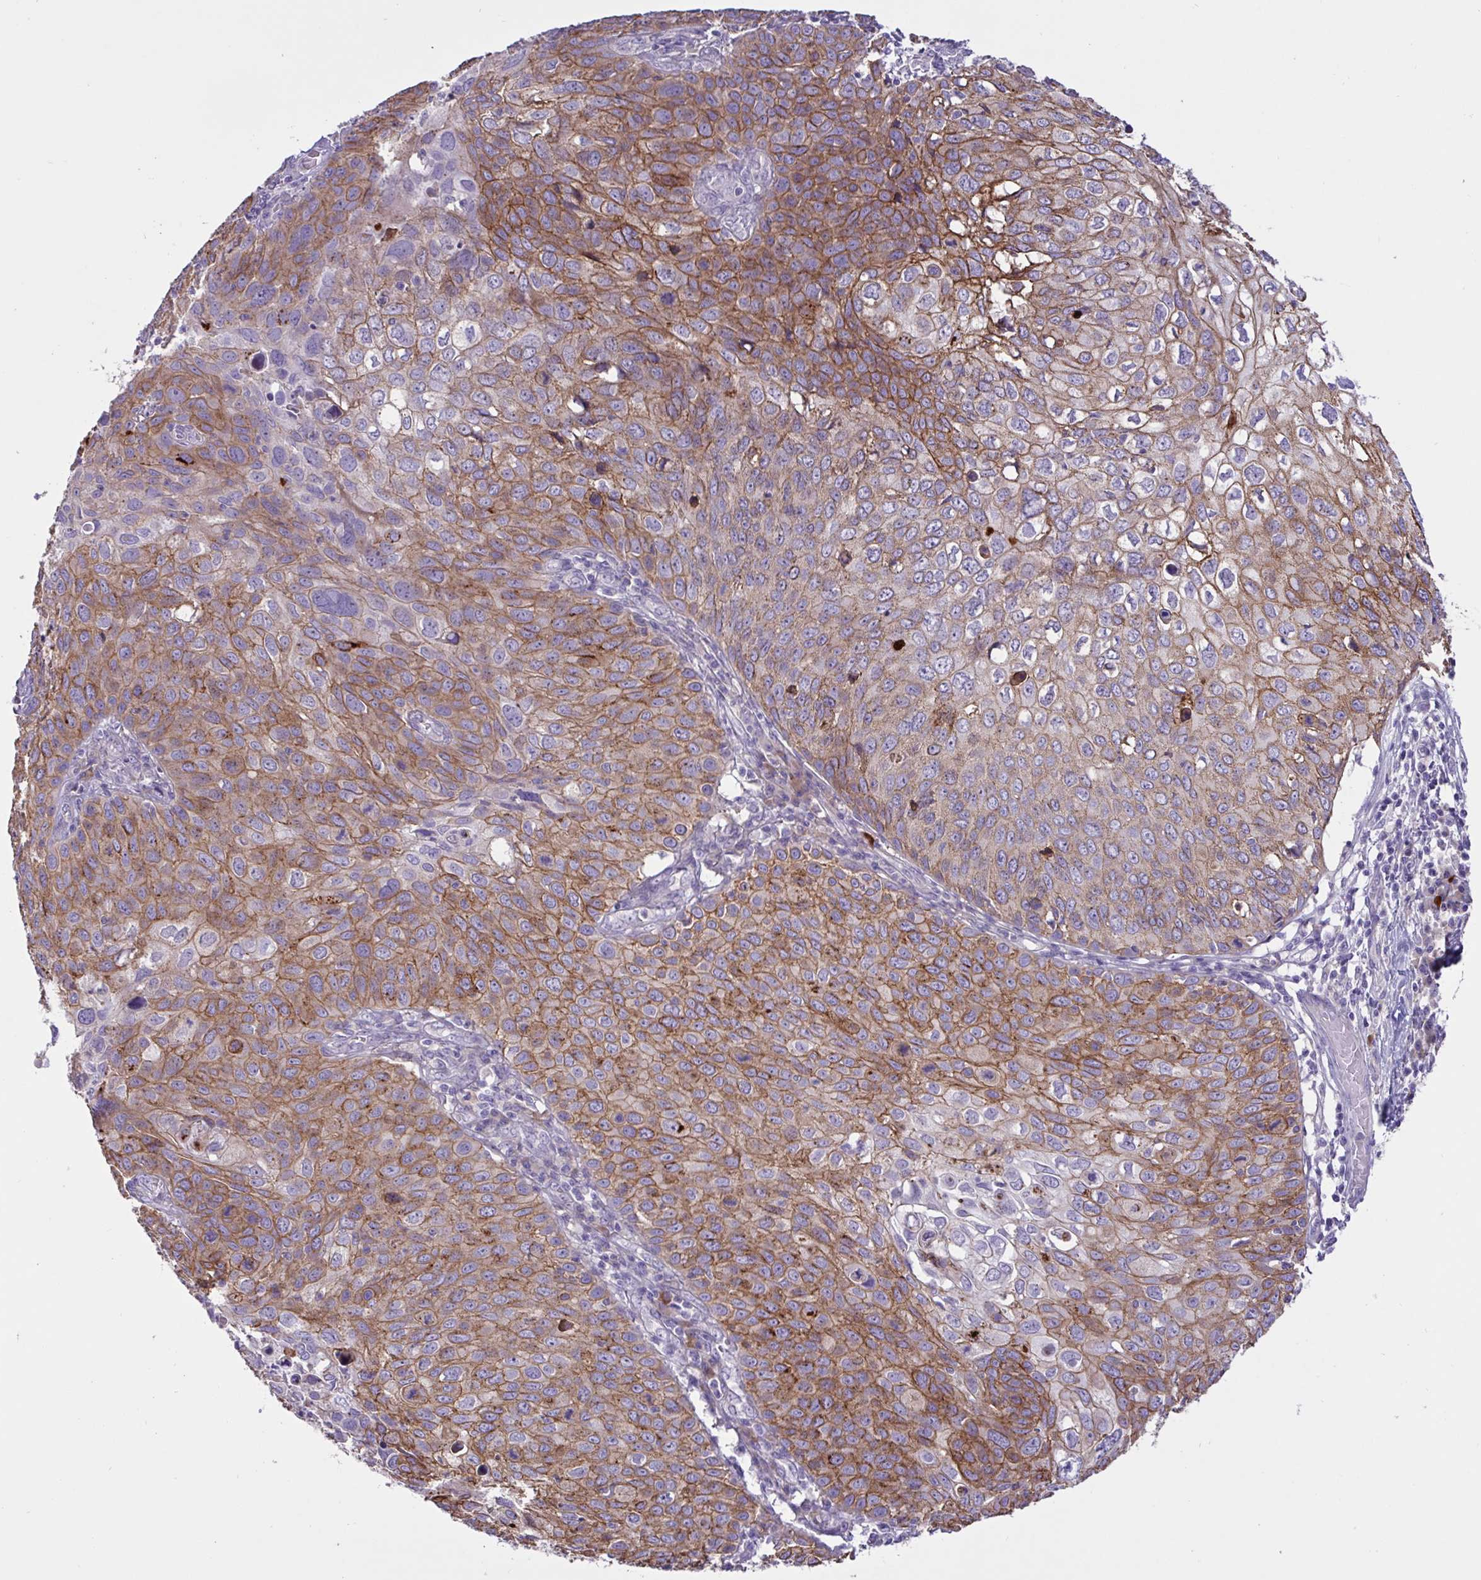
{"staining": {"intensity": "moderate", "quantity": ">75%", "location": "cytoplasmic/membranous"}, "tissue": "skin cancer", "cell_type": "Tumor cells", "image_type": "cancer", "snomed": [{"axis": "morphology", "description": "Squamous cell carcinoma, NOS"}, {"axis": "topography", "description": "Skin"}], "caption": "Protein expression analysis of skin squamous cell carcinoma reveals moderate cytoplasmic/membranous expression in approximately >75% of tumor cells.", "gene": "DSC3", "patient": {"sex": "male", "age": 87}}